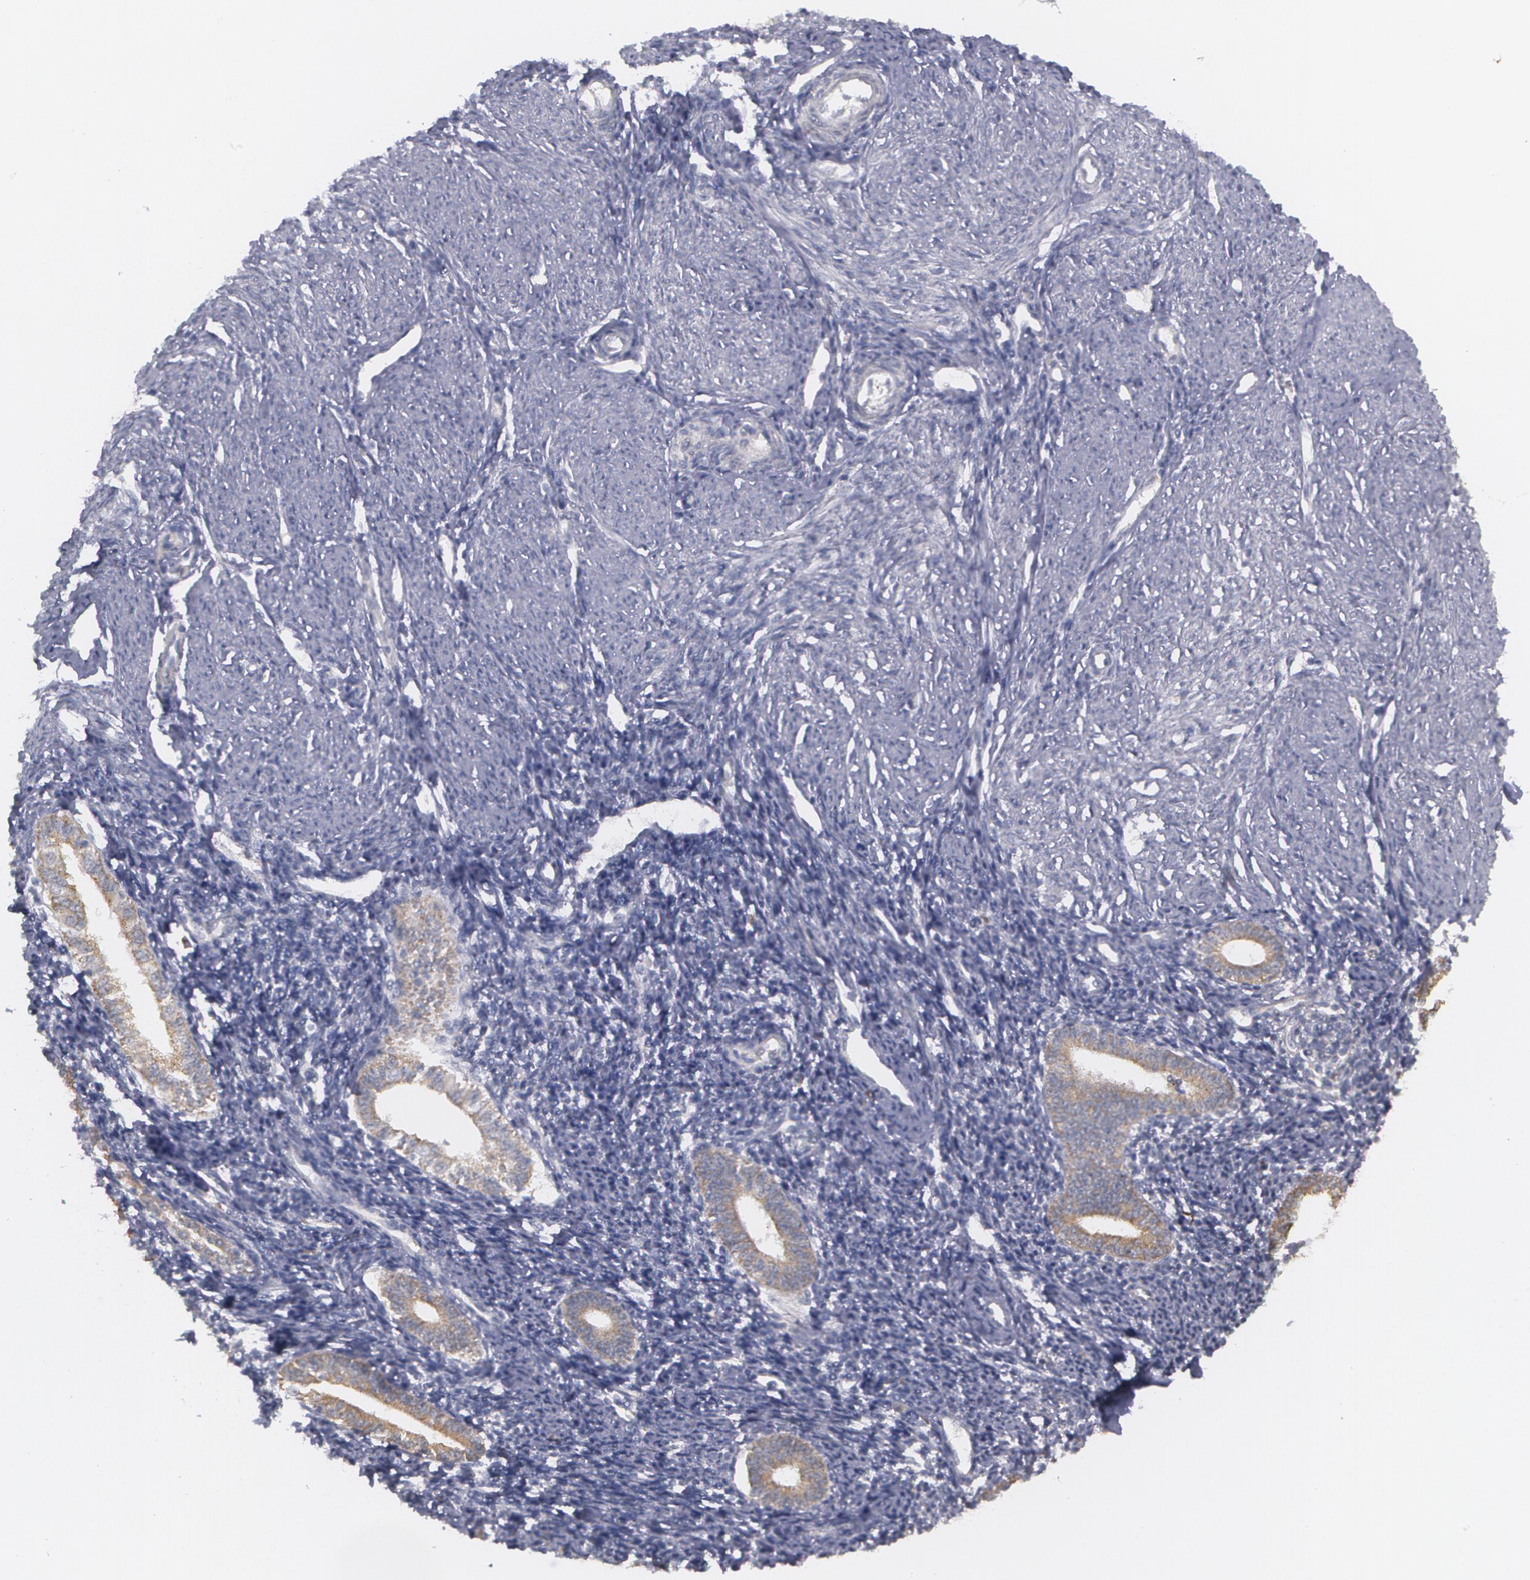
{"staining": {"intensity": "negative", "quantity": "none", "location": "none"}, "tissue": "endometrium", "cell_type": "Cells in endometrial stroma", "image_type": "normal", "snomed": [{"axis": "morphology", "description": "Normal tissue, NOS"}, {"axis": "topography", "description": "Endometrium"}], "caption": "IHC of unremarkable human endometrium displays no expression in cells in endometrial stroma. (DAB immunohistochemistry (IHC) visualized using brightfield microscopy, high magnification).", "gene": "MTHFD1", "patient": {"sex": "female", "age": 52}}